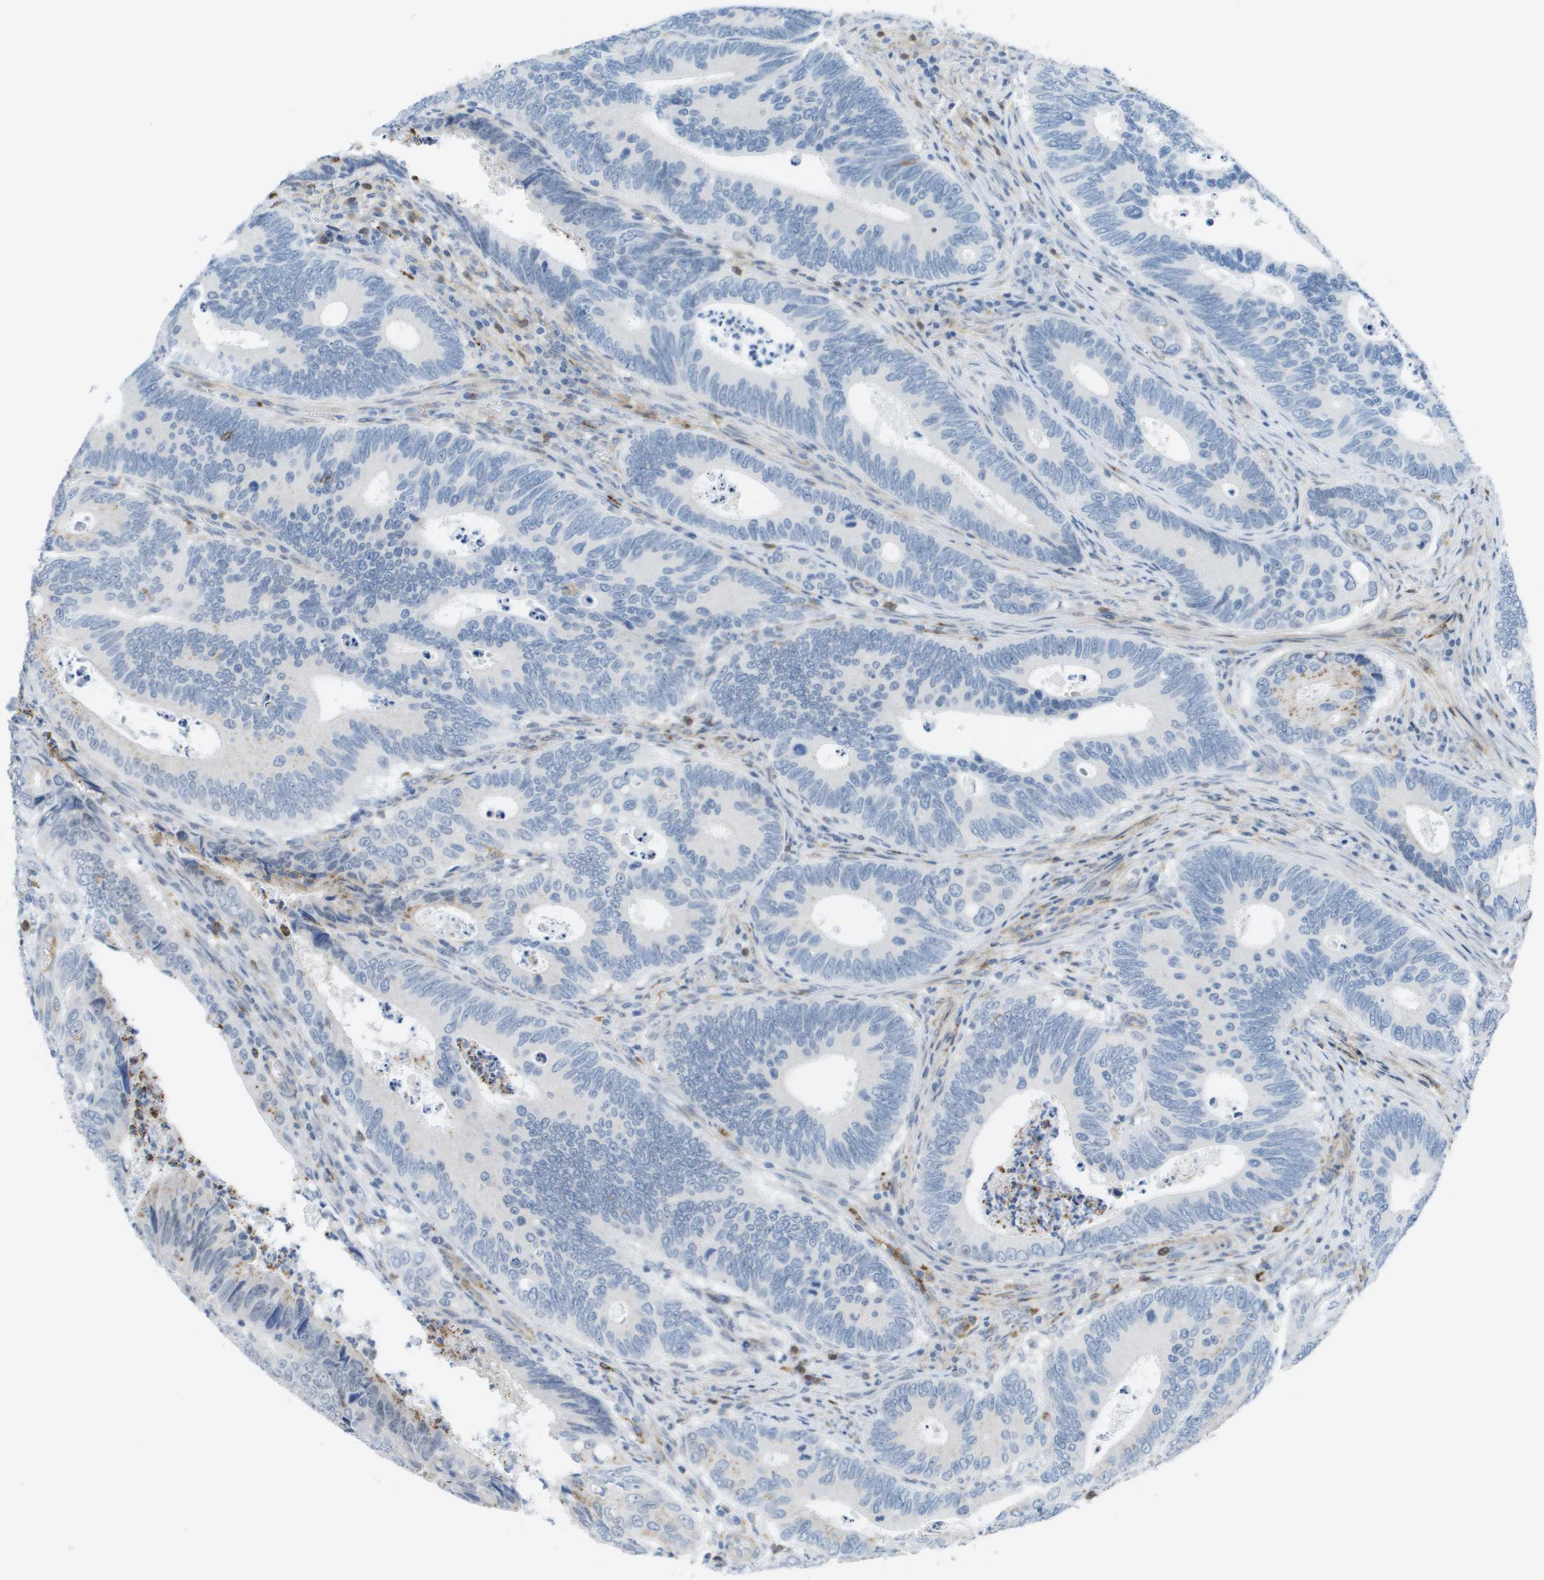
{"staining": {"intensity": "negative", "quantity": "none", "location": "none"}, "tissue": "colorectal cancer", "cell_type": "Tumor cells", "image_type": "cancer", "snomed": [{"axis": "morphology", "description": "Inflammation, NOS"}, {"axis": "morphology", "description": "Adenocarcinoma, NOS"}, {"axis": "topography", "description": "Colon"}], "caption": "The image exhibits no significant positivity in tumor cells of adenocarcinoma (colorectal).", "gene": "ZBTB43", "patient": {"sex": "male", "age": 72}}